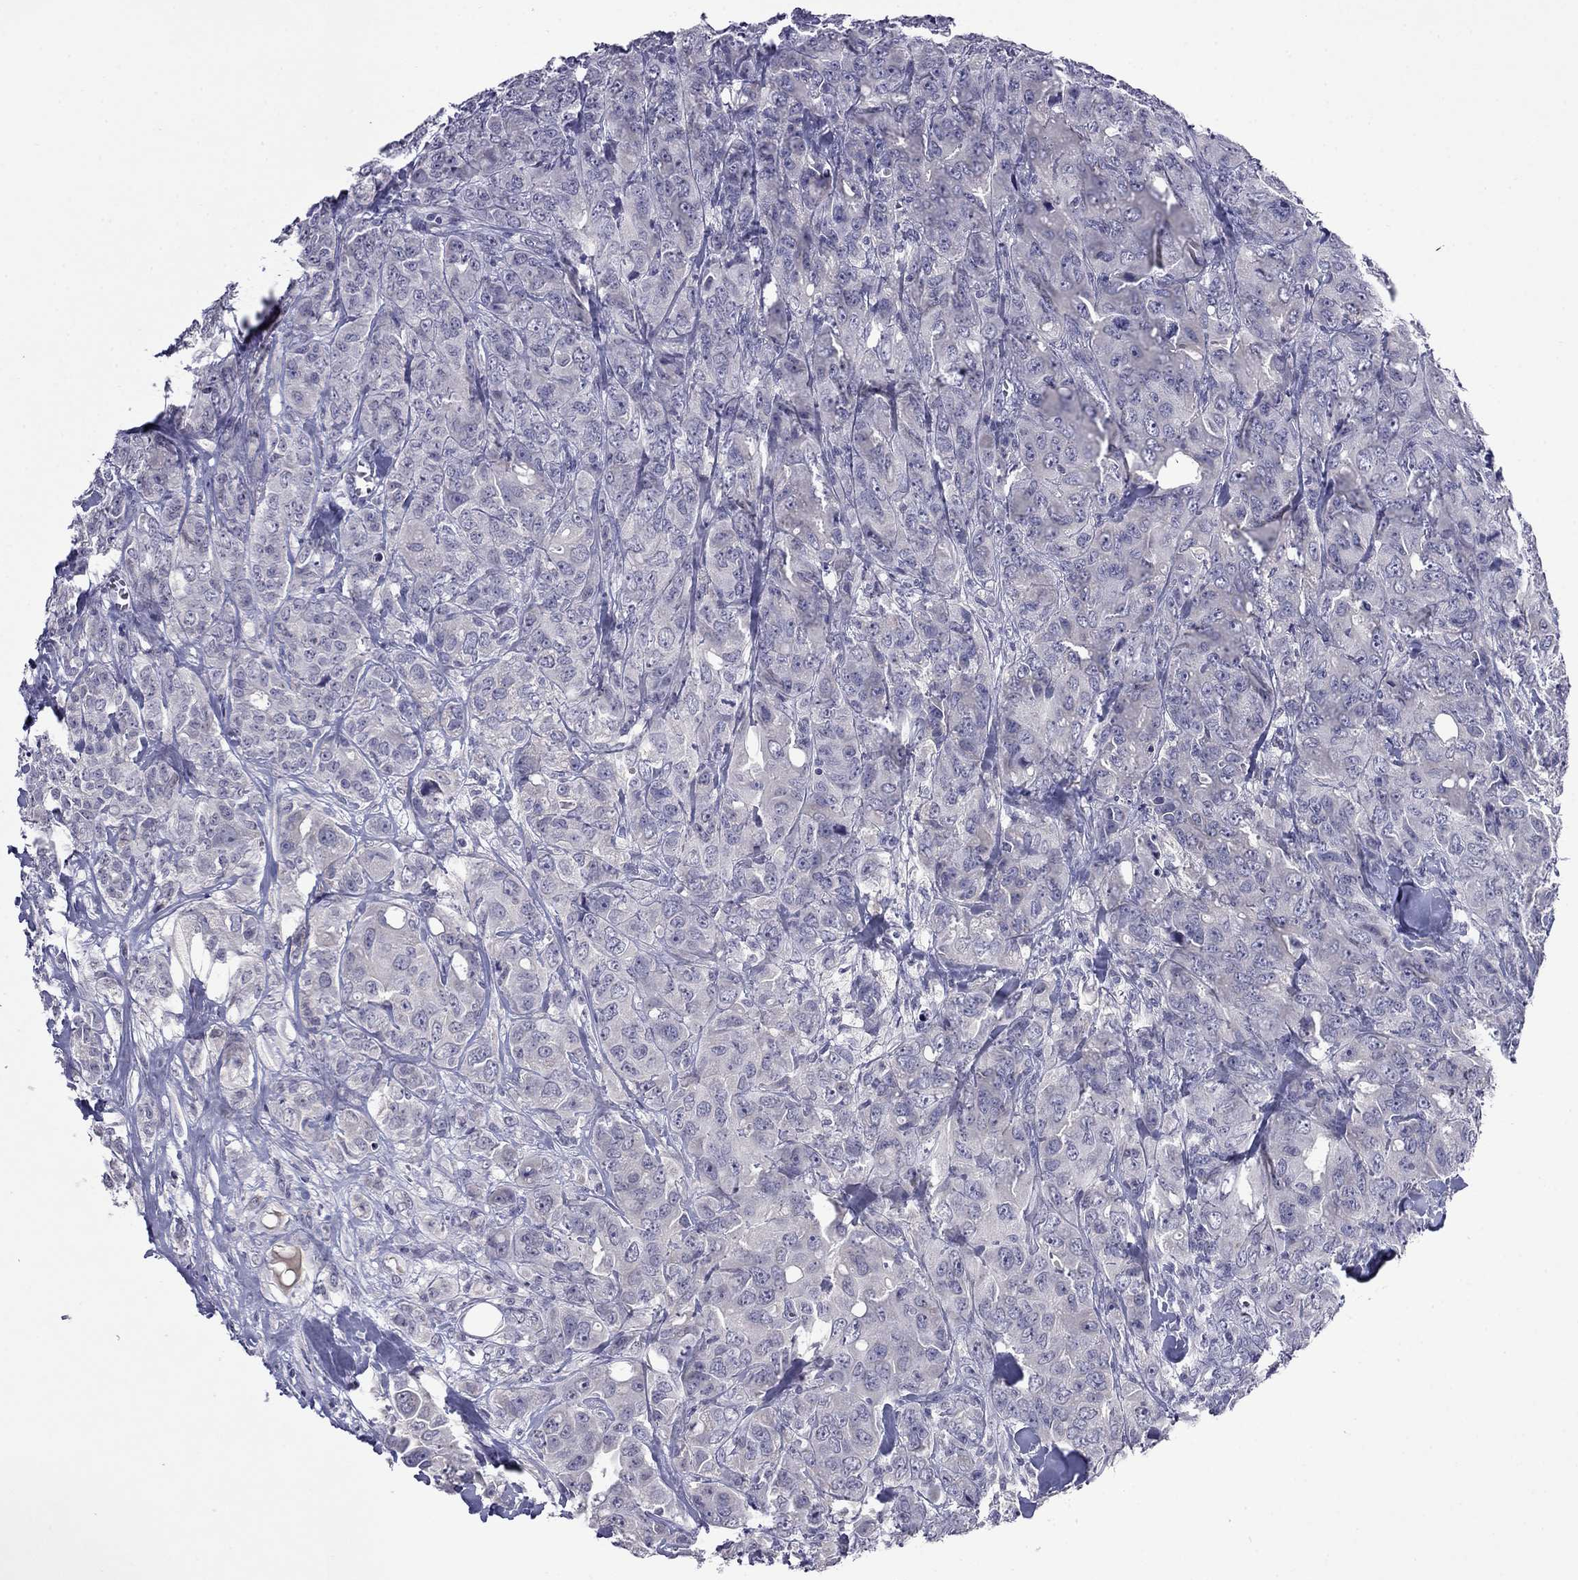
{"staining": {"intensity": "negative", "quantity": "none", "location": "none"}, "tissue": "breast cancer", "cell_type": "Tumor cells", "image_type": "cancer", "snomed": [{"axis": "morphology", "description": "Duct carcinoma"}, {"axis": "topography", "description": "Breast"}], "caption": "Immunohistochemistry (IHC) photomicrograph of breast cancer (infiltrating ductal carcinoma) stained for a protein (brown), which displays no staining in tumor cells.", "gene": "STAR", "patient": {"sex": "female", "age": 43}}